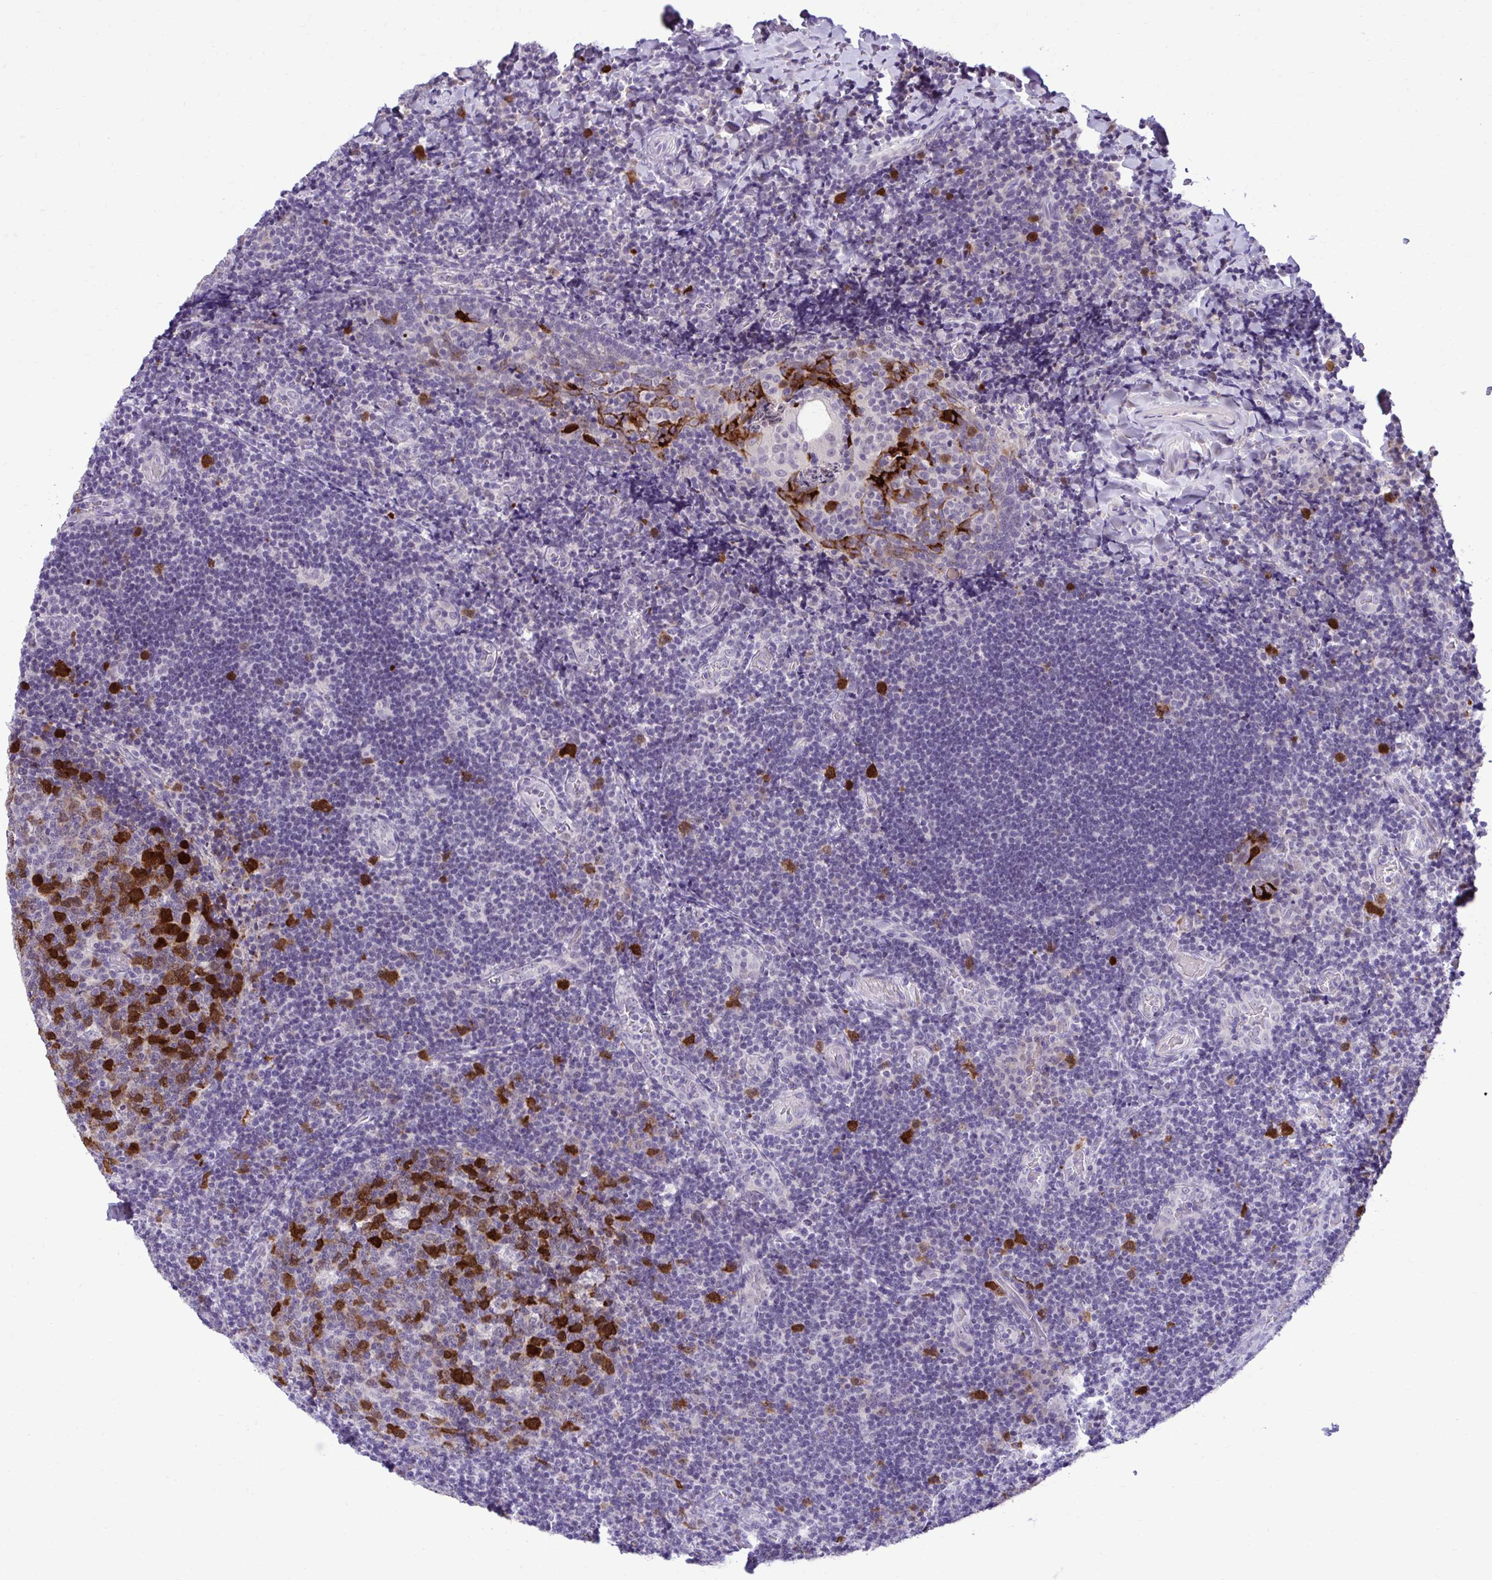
{"staining": {"intensity": "strong", "quantity": "<25%", "location": "cytoplasmic/membranous"}, "tissue": "tonsil", "cell_type": "Germinal center cells", "image_type": "normal", "snomed": [{"axis": "morphology", "description": "Normal tissue, NOS"}, {"axis": "topography", "description": "Tonsil"}], "caption": "Immunohistochemistry photomicrograph of unremarkable tonsil stained for a protein (brown), which reveals medium levels of strong cytoplasmic/membranous staining in about <25% of germinal center cells.", "gene": "CDC20", "patient": {"sex": "male", "age": 17}}